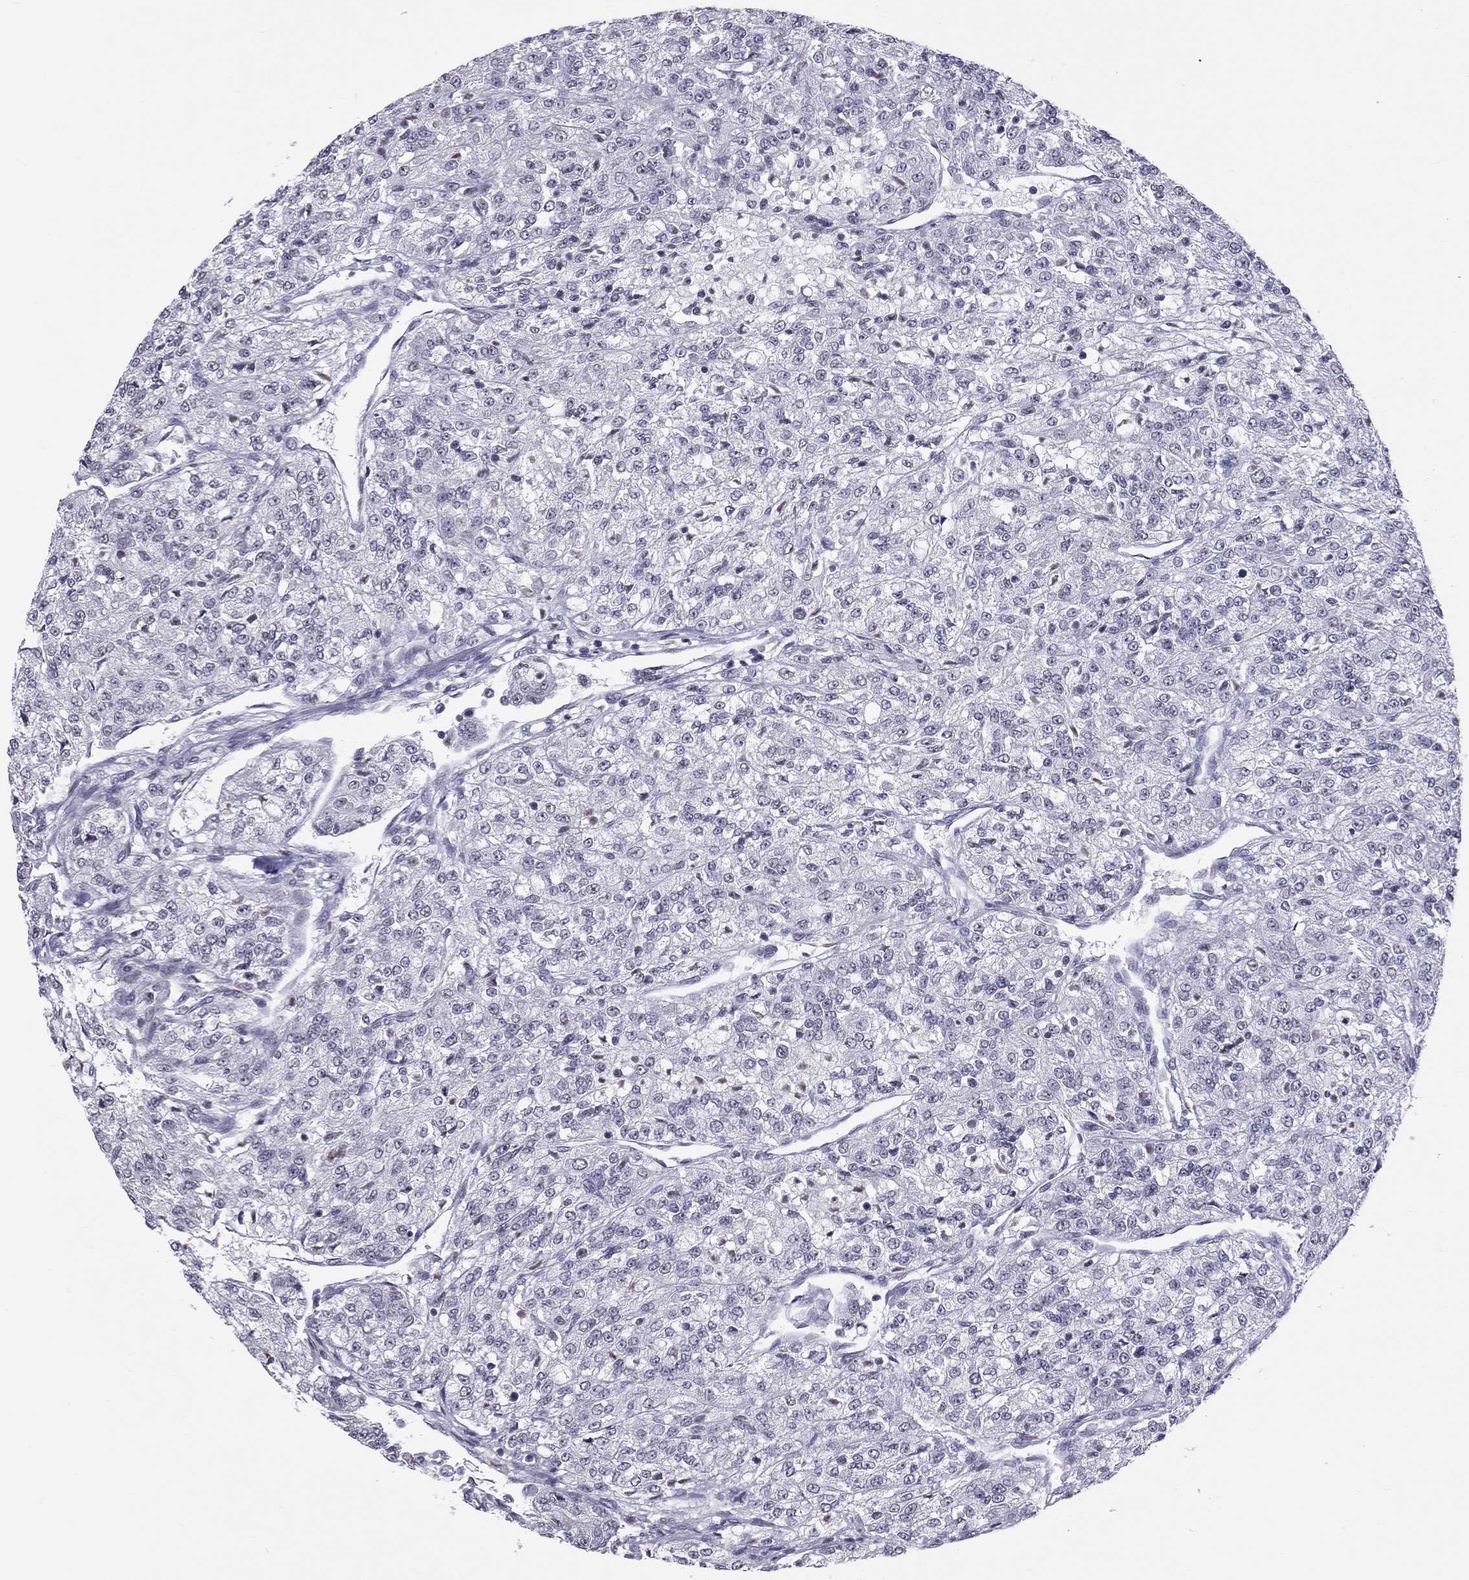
{"staining": {"intensity": "negative", "quantity": "none", "location": "none"}, "tissue": "renal cancer", "cell_type": "Tumor cells", "image_type": "cancer", "snomed": [{"axis": "morphology", "description": "Adenocarcinoma, NOS"}, {"axis": "topography", "description": "Kidney"}], "caption": "Renal cancer (adenocarcinoma) stained for a protein using immunohistochemistry exhibits no expression tumor cells.", "gene": "PPP1R3A", "patient": {"sex": "female", "age": 63}}